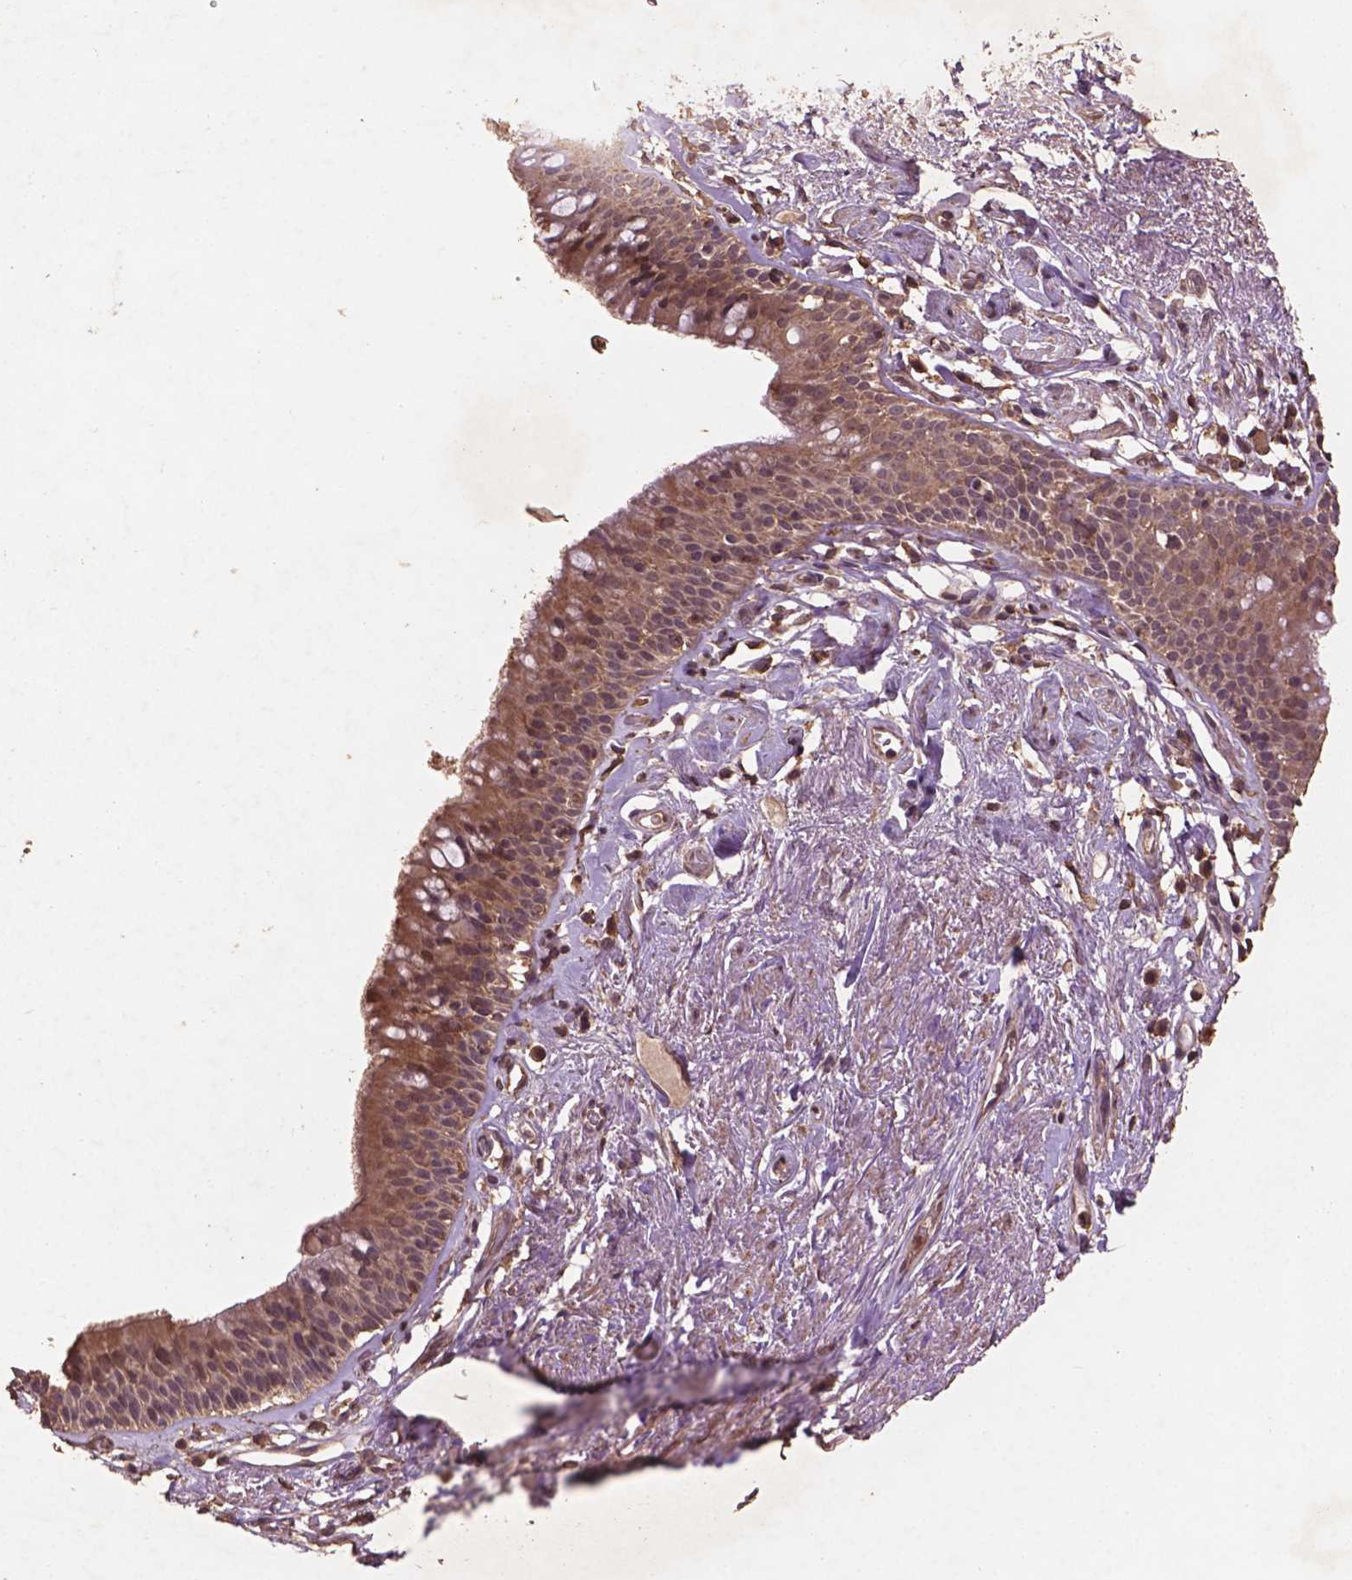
{"staining": {"intensity": "moderate", "quantity": ">75%", "location": "cytoplasmic/membranous"}, "tissue": "bronchus", "cell_type": "Respiratory epithelial cells", "image_type": "normal", "snomed": [{"axis": "morphology", "description": "Normal tissue, NOS"}, {"axis": "topography", "description": "Cartilage tissue"}, {"axis": "topography", "description": "Bronchus"}], "caption": "Immunohistochemical staining of benign bronchus demonstrates moderate cytoplasmic/membranous protein staining in about >75% of respiratory epithelial cells.", "gene": "BABAM1", "patient": {"sex": "male", "age": 58}}